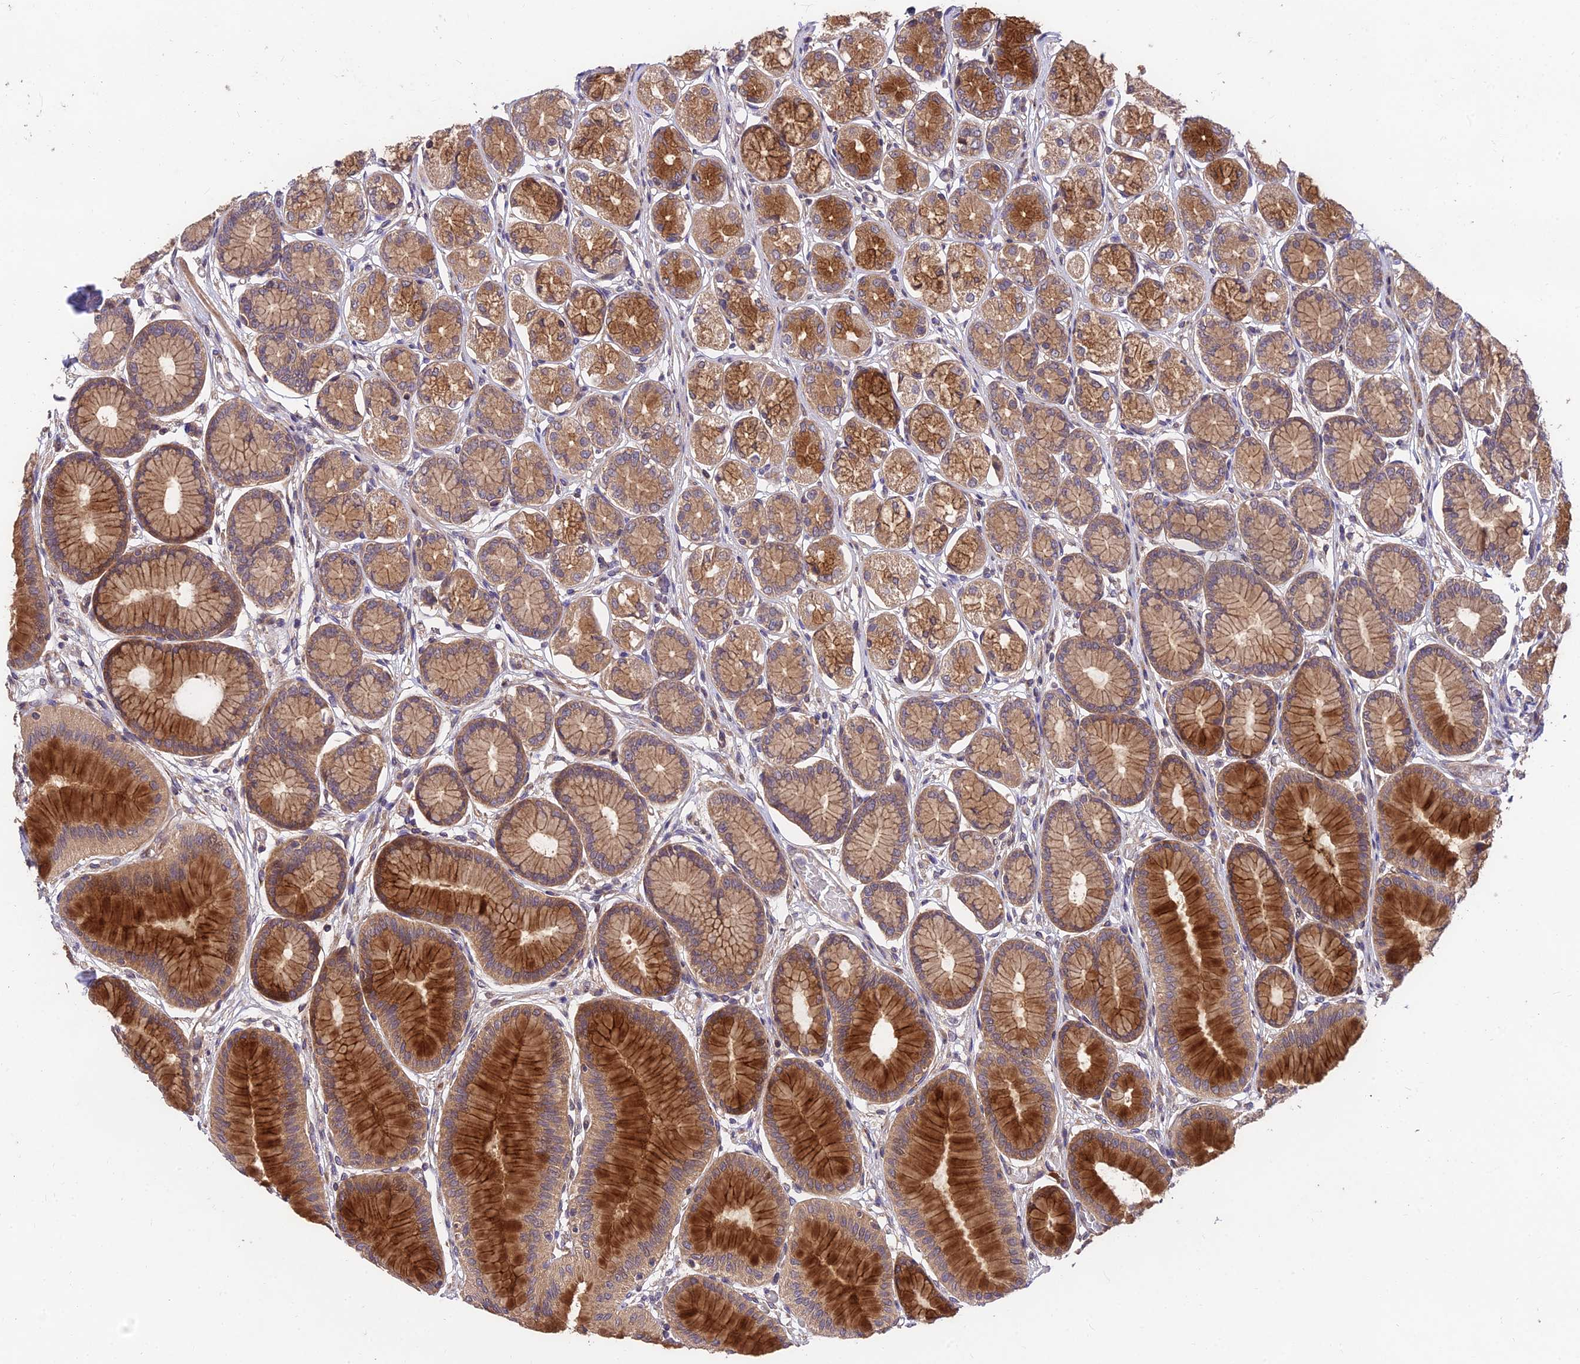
{"staining": {"intensity": "strong", "quantity": ">75%", "location": "cytoplasmic/membranous"}, "tissue": "stomach", "cell_type": "Glandular cells", "image_type": "normal", "snomed": [{"axis": "morphology", "description": "Normal tissue, NOS"}, {"axis": "morphology", "description": "Adenocarcinoma, NOS"}, {"axis": "morphology", "description": "Adenocarcinoma, High grade"}, {"axis": "topography", "description": "Stomach, upper"}, {"axis": "topography", "description": "Stomach"}], "caption": "This is an image of IHC staining of benign stomach, which shows strong positivity in the cytoplasmic/membranous of glandular cells.", "gene": "MKKS", "patient": {"sex": "female", "age": 65}}